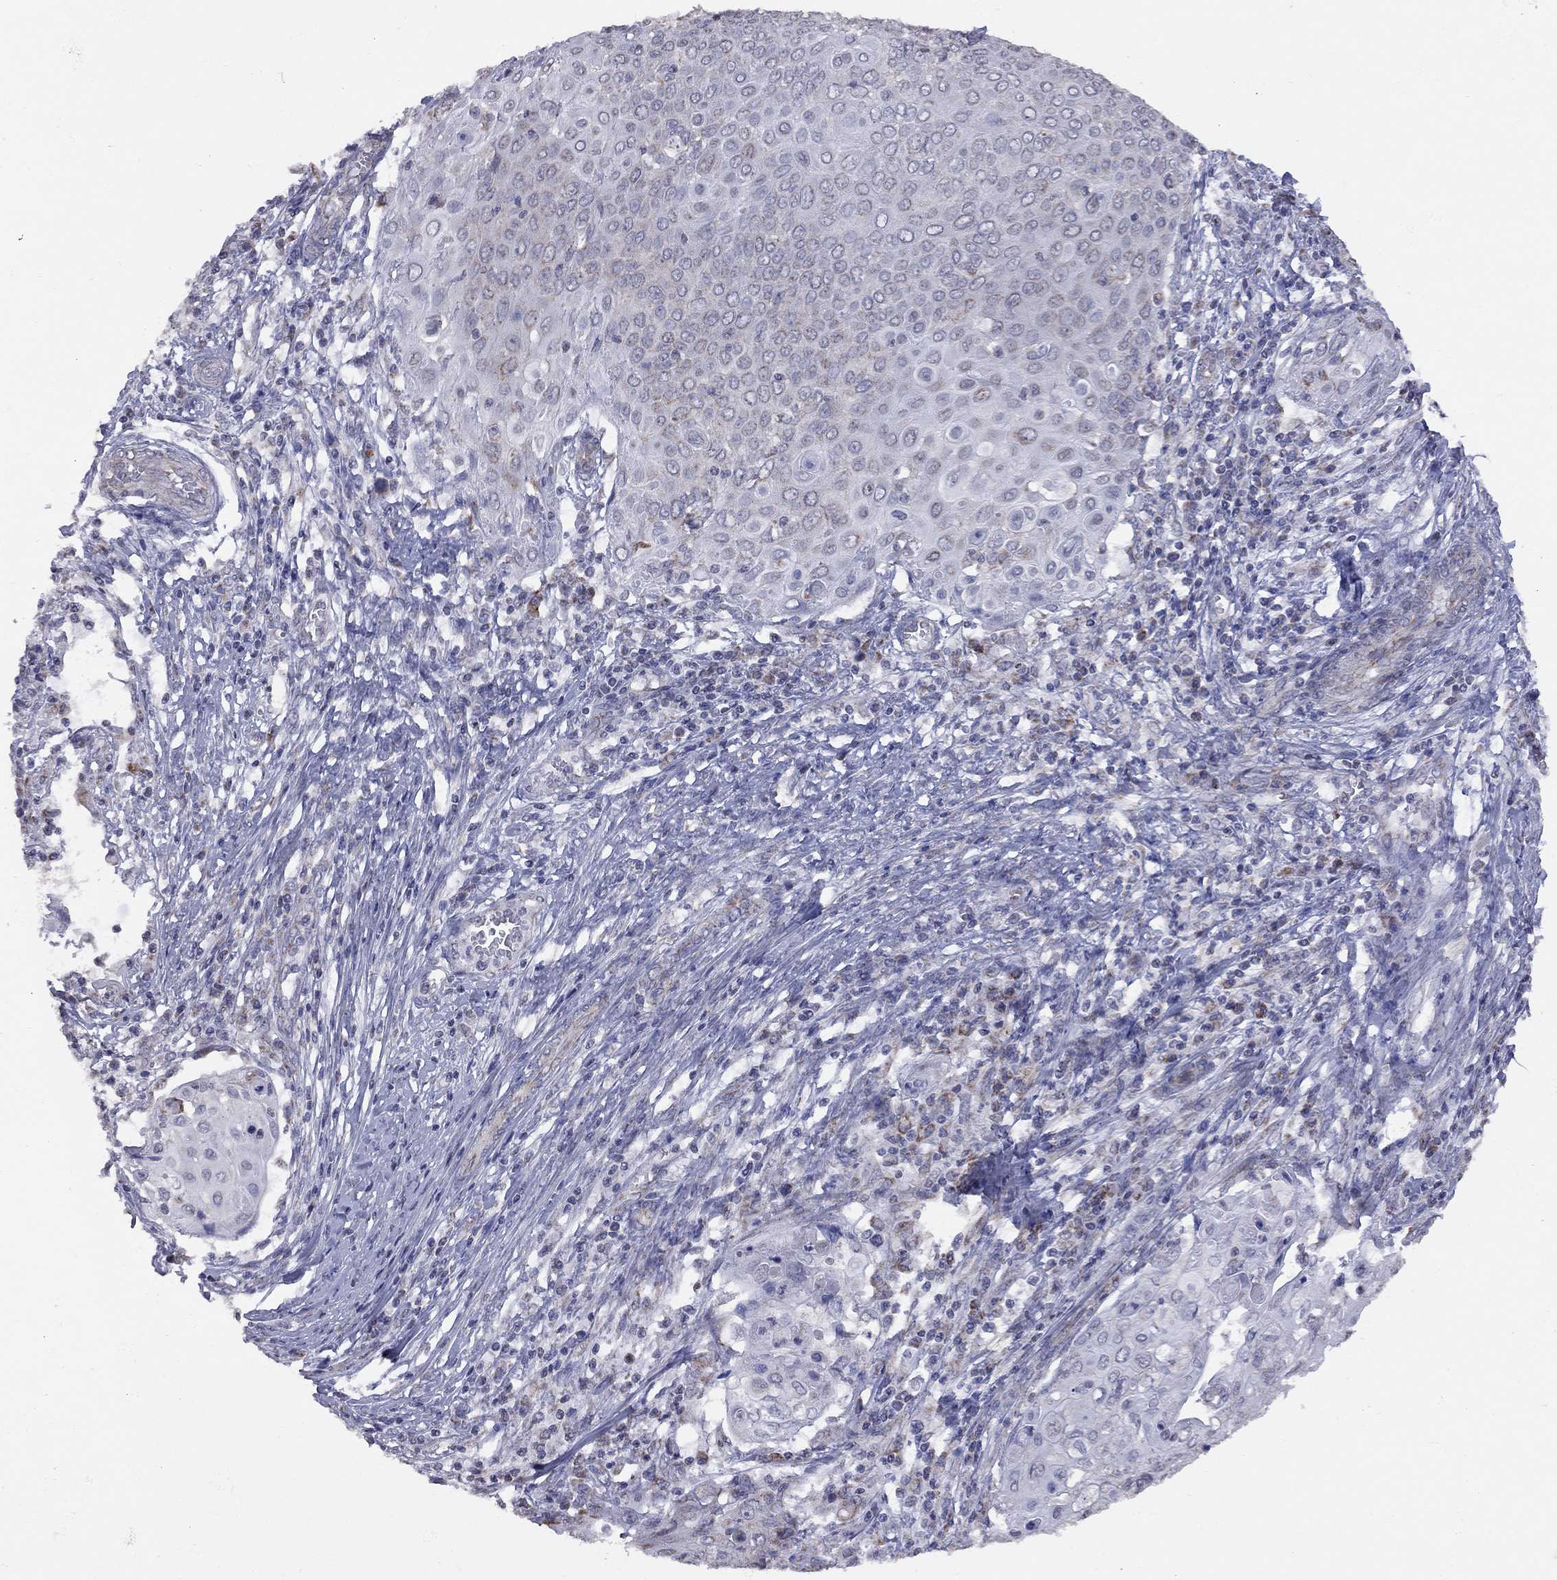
{"staining": {"intensity": "negative", "quantity": "none", "location": "none"}, "tissue": "cervical cancer", "cell_type": "Tumor cells", "image_type": "cancer", "snomed": [{"axis": "morphology", "description": "Squamous cell carcinoma, NOS"}, {"axis": "topography", "description": "Cervix"}], "caption": "This is a image of IHC staining of cervical cancer, which shows no positivity in tumor cells.", "gene": "NDUFB1", "patient": {"sex": "female", "age": 39}}